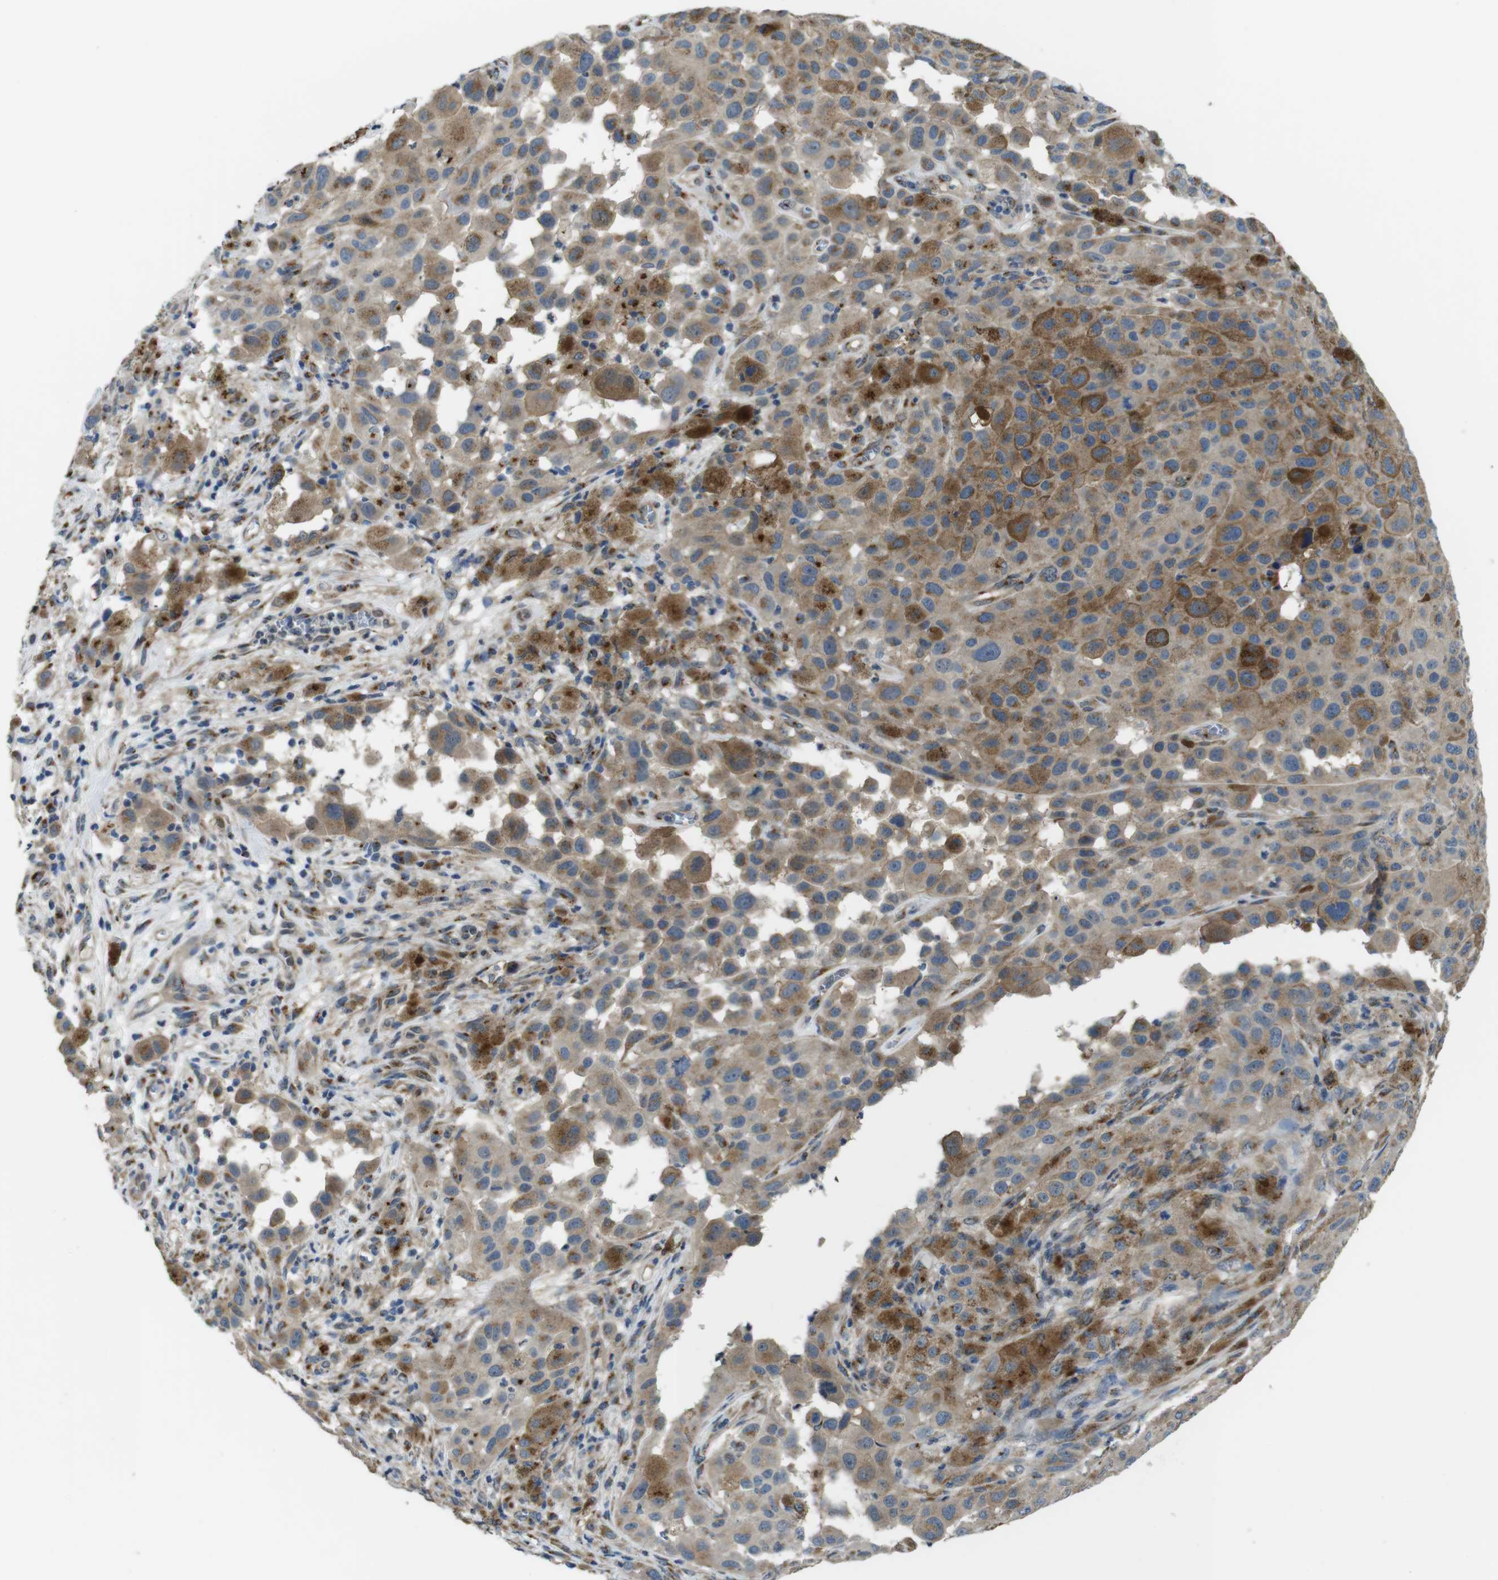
{"staining": {"intensity": "weak", "quantity": ">75%", "location": "cytoplasmic/membranous"}, "tissue": "melanoma", "cell_type": "Tumor cells", "image_type": "cancer", "snomed": [{"axis": "morphology", "description": "Malignant melanoma, NOS"}, {"axis": "topography", "description": "Skin"}], "caption": "Human malignant melanoma stained with a protein marker shows weak staining in tumor cells.", "gene": "RAB6A", "patient": {"sex": "male", "age": 96}}